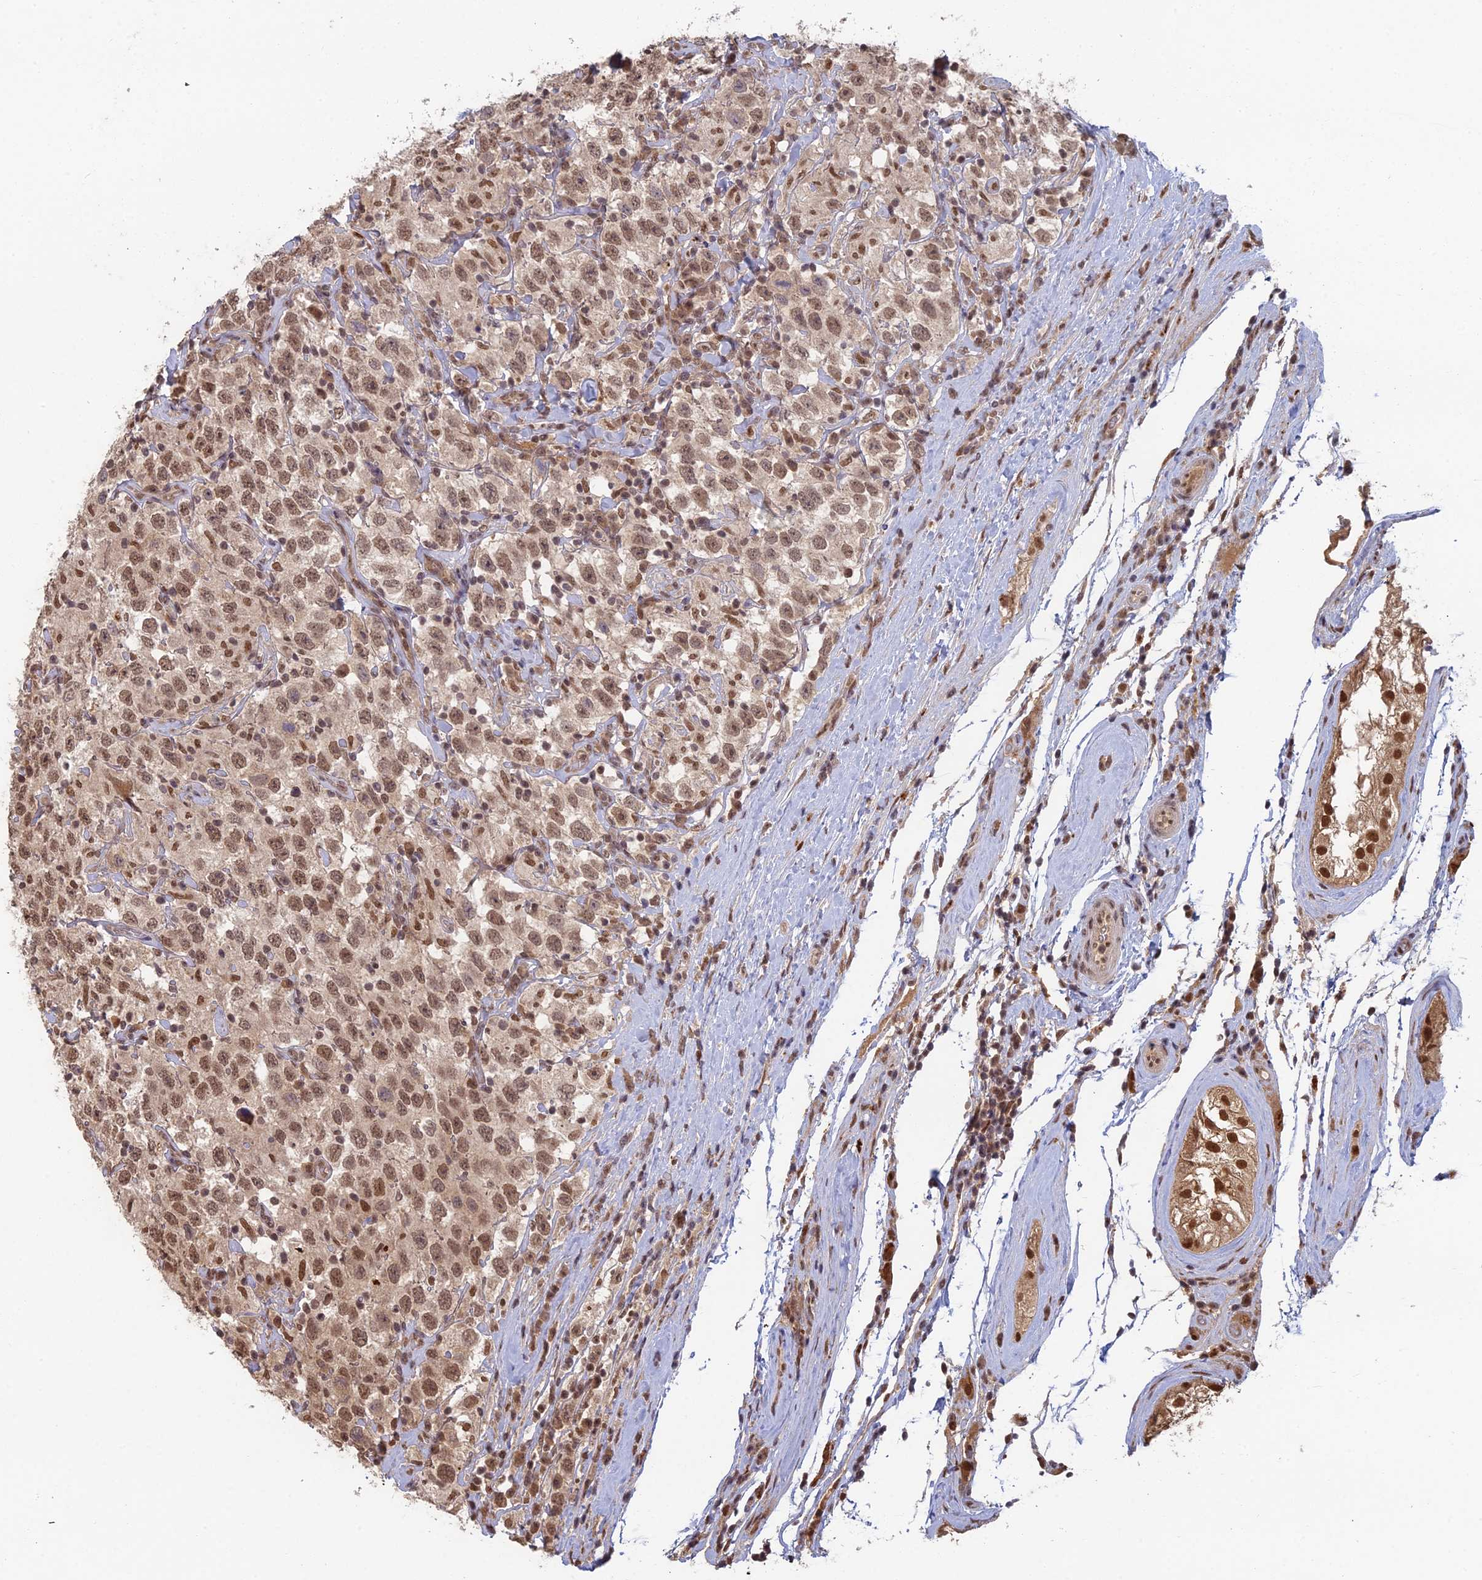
{"staining": {"intensity": "moderate", "quantity": ">75%", "location": "nuclear"}, "tissue": "testis cancer", "cell_type": "Tumor cells", "image_type": "cancer", "snomed": [{"axis": "morphology", "description": "Seminoma, NOS"}, {"axis": "topography", "description": "Testis"}], "caption": "Immunohistochemical staining of seminoma (testis) displays medium levels of moderate nuclear protein staining in approximately >75% of tumor cells. The protein of interest is stained brown, and the nuclei are stained in blue (DAB IHC with brightfield microscopy, high magnification).", "gene": "RANBP3", "patient": {"sex": "male", "age": 41}}